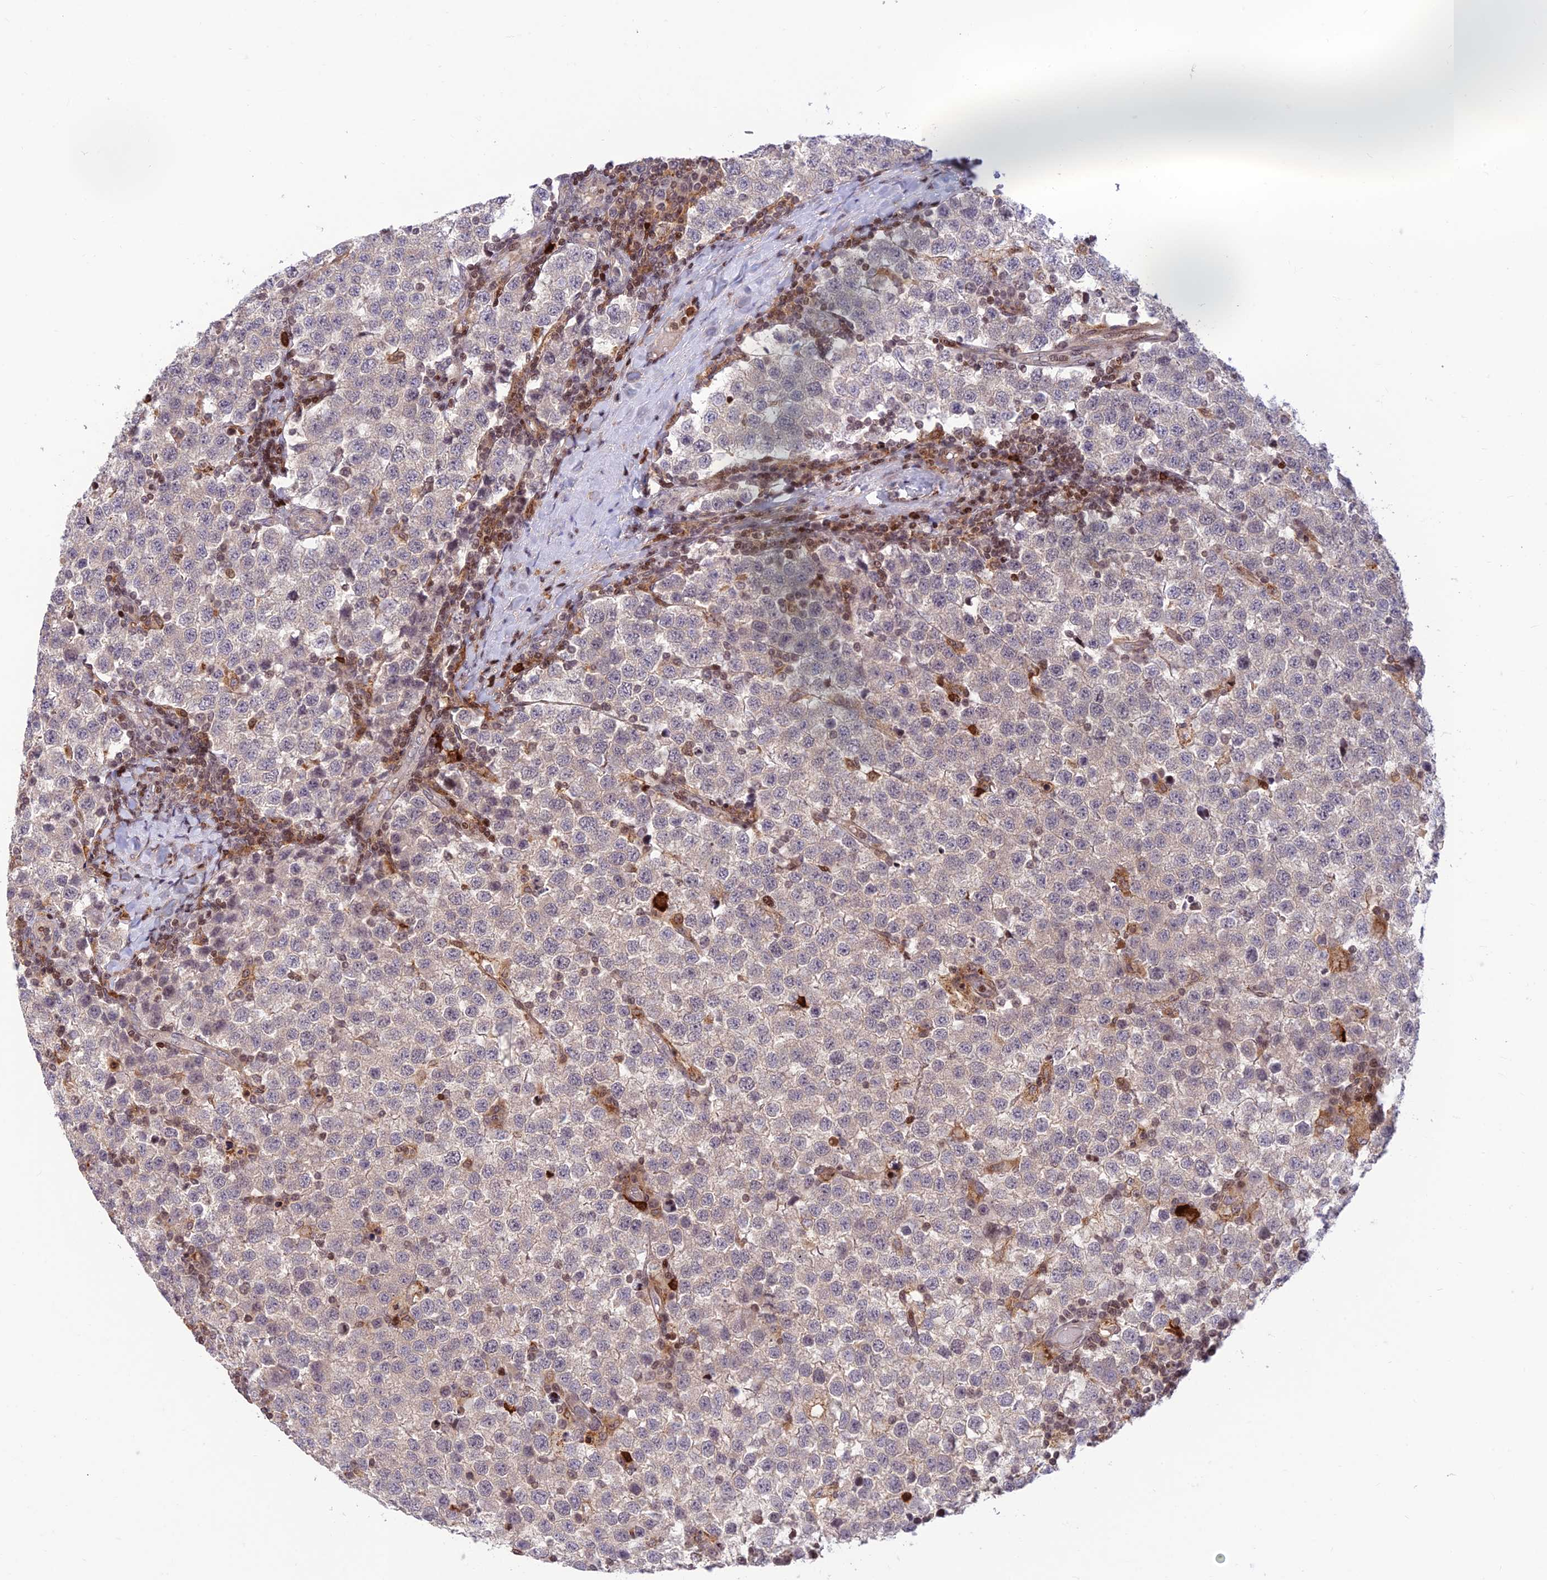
{"staining": {"intensity": "negative", "quantity": "none", "location": "none"}, "tissue": "testis cancer", "cell_type": "Tumor cells", "image_type": "cancer", "snomed": [{"axis": "morphology", "description": "Seminoma, NOS"}, {"axis": "topography", "description": "Testis"}], "caption": "An image of human testis cancer (seminoma) is negative for staining in tumor cells.", "gene": "FAM186B", "patient": {"sex": "male", "age": 34}}